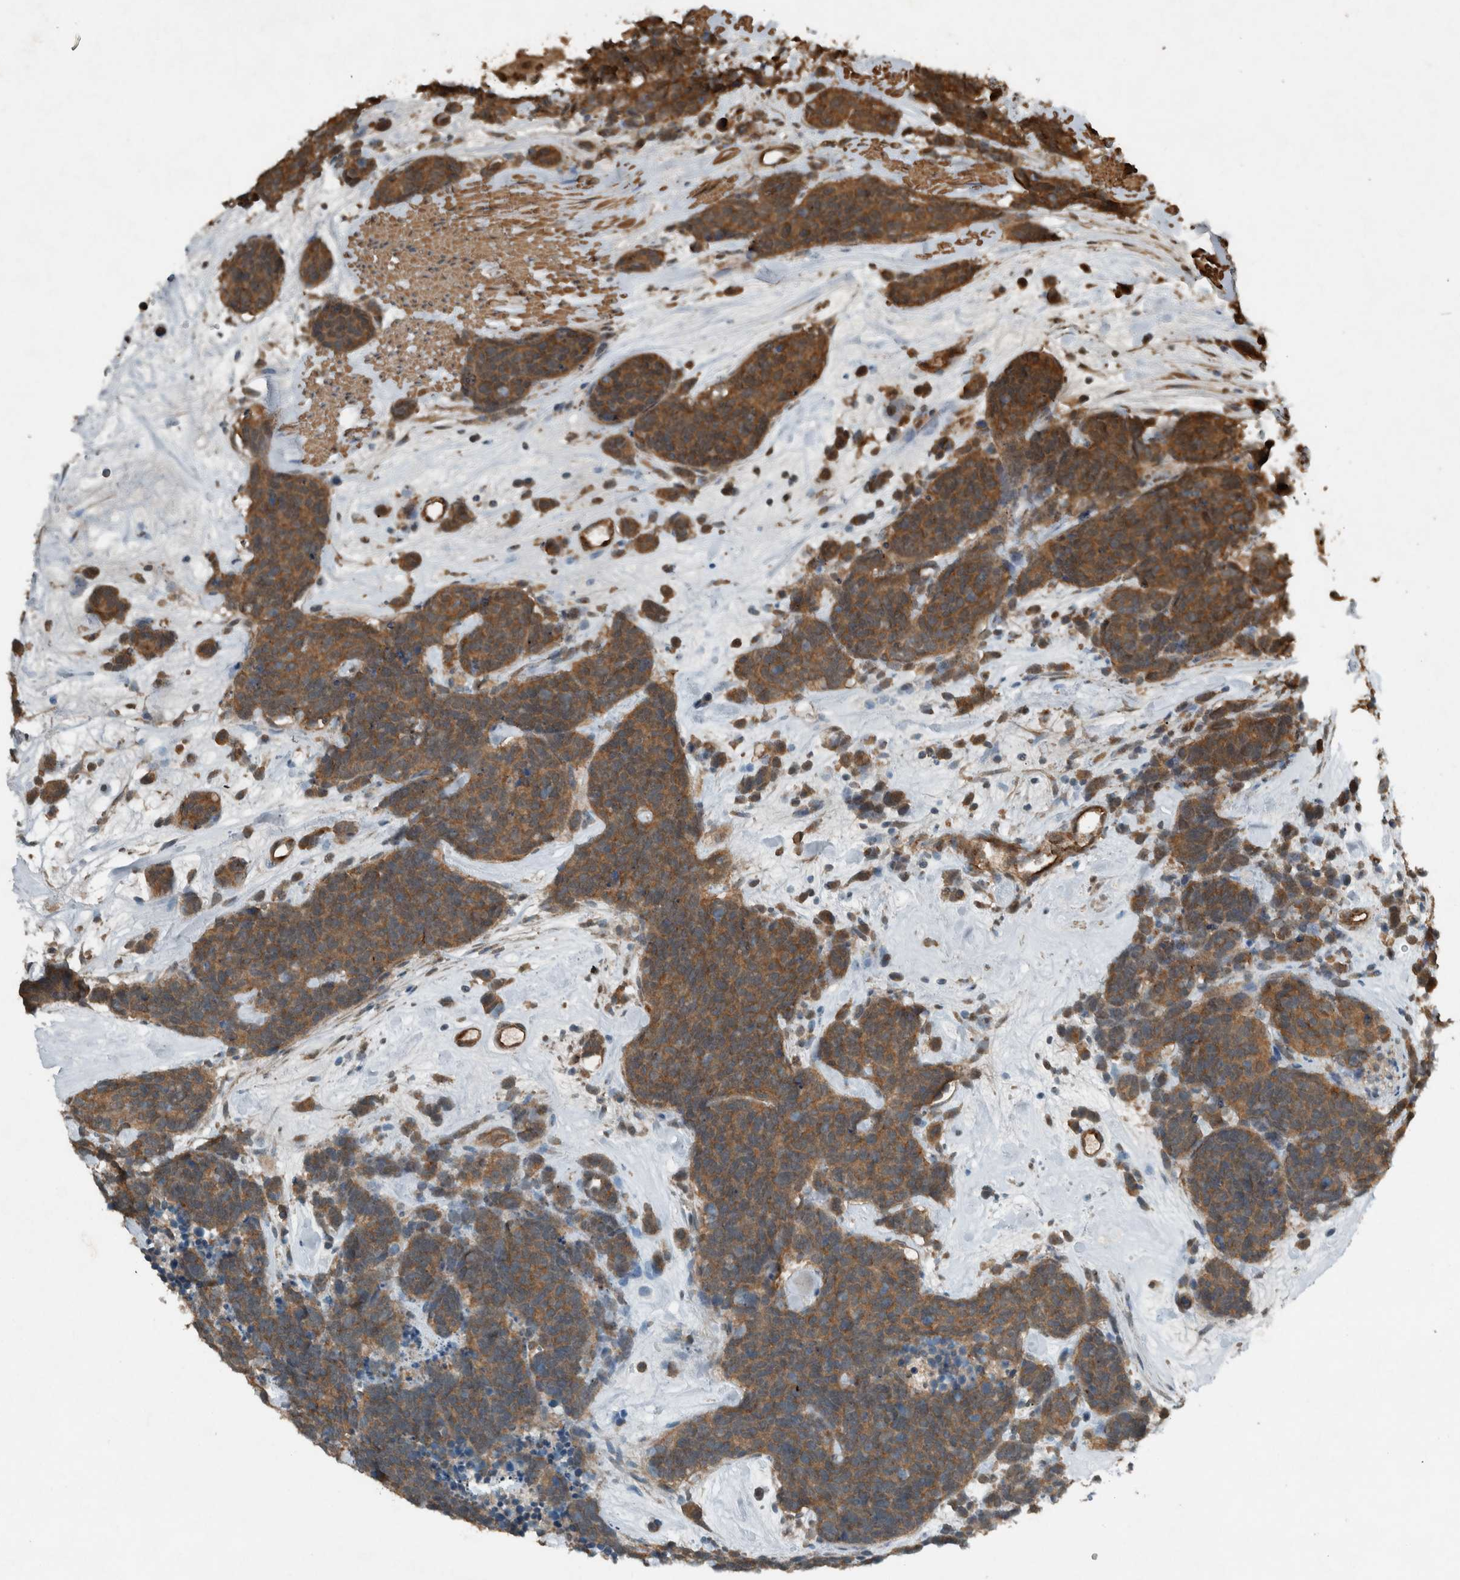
{"staining": {"intensity": "moderate", "quantity": ">75%", "location": "cytoplasmic/membranous"}, "tissue": "carcinoid", "cell_type": "Tumor cells", "image_type": "cancer", "snomed": [{"axis": "morphology", "description": "Carcinoma, NOS"}, {"axis": "morphology", "description": "Carcinoid, malignant, NOS"}, {"axis": "topography", "description": "Urinary bladder"}], "caption": "A brown stain shows moderate cytoplasmic/membranous positivity of a protein in human carcinoid tumor cells. Using DAB (brown) and hematoxylin (blue) stains, captured at high magnification using brightfield microscopy.", "gene": "ARHGEF12", "patient": {"sex": "male", "age": 57}}